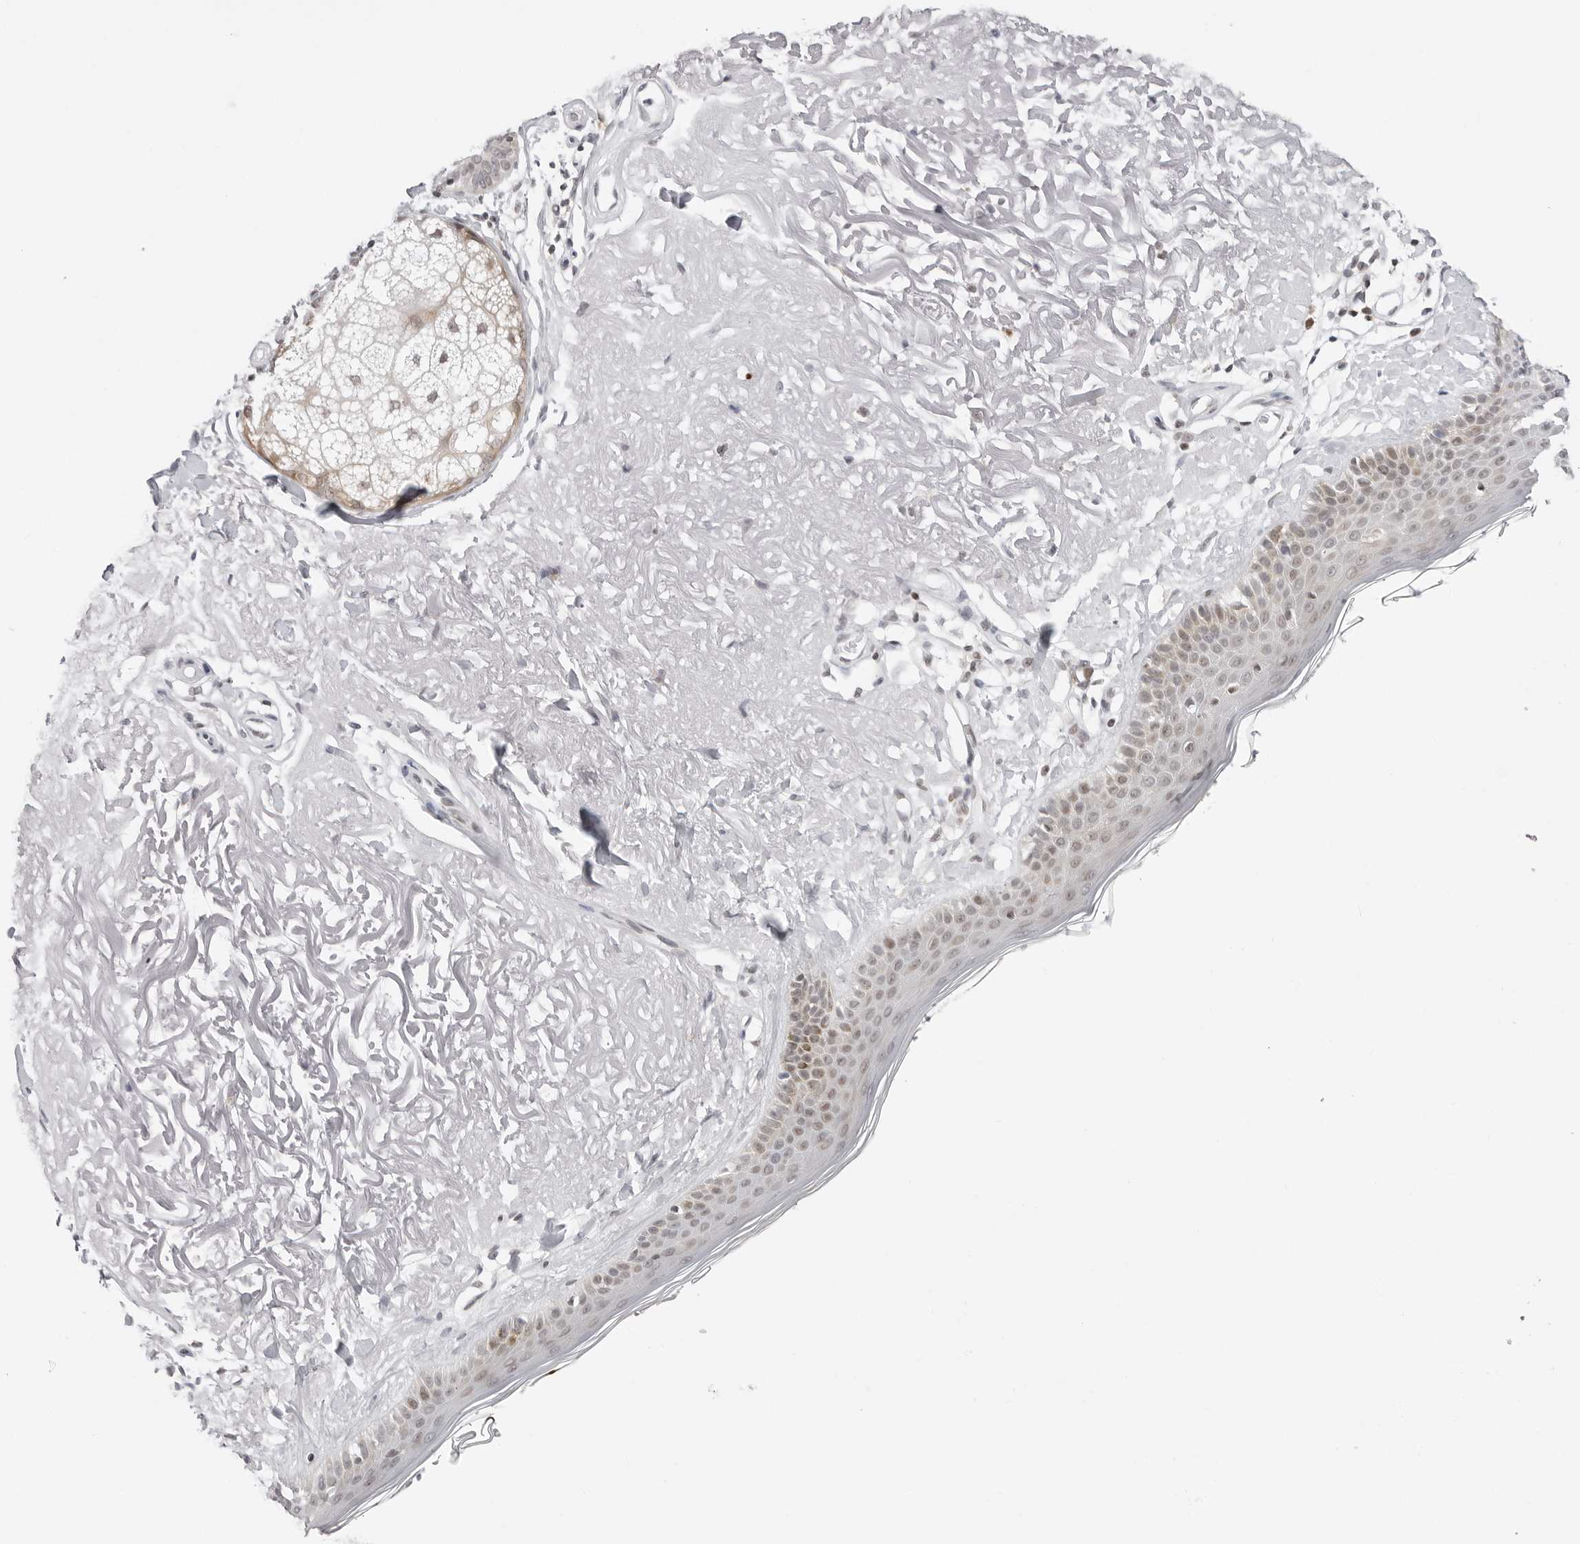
{"staining": {"intensity": "negative", "quantity": "none", "location": "none"}, "tissue": "skin", "cell_type": "Fibroblasts", "image_type": "normal", "snomed": [{"axis": "morphology", "description": "Normal tissue, NOS"}, {"axis": "topography", "description": "Skin"}, {"axis": "topography", "description": "Skeletal muscle"}], "caption": "Skin stained for a protein using immunohistochemistry (IHC) reveals no expression fibroblasts.", "gene": "PPP2R5C", "patient": {"sex": "male", "age": 83}}